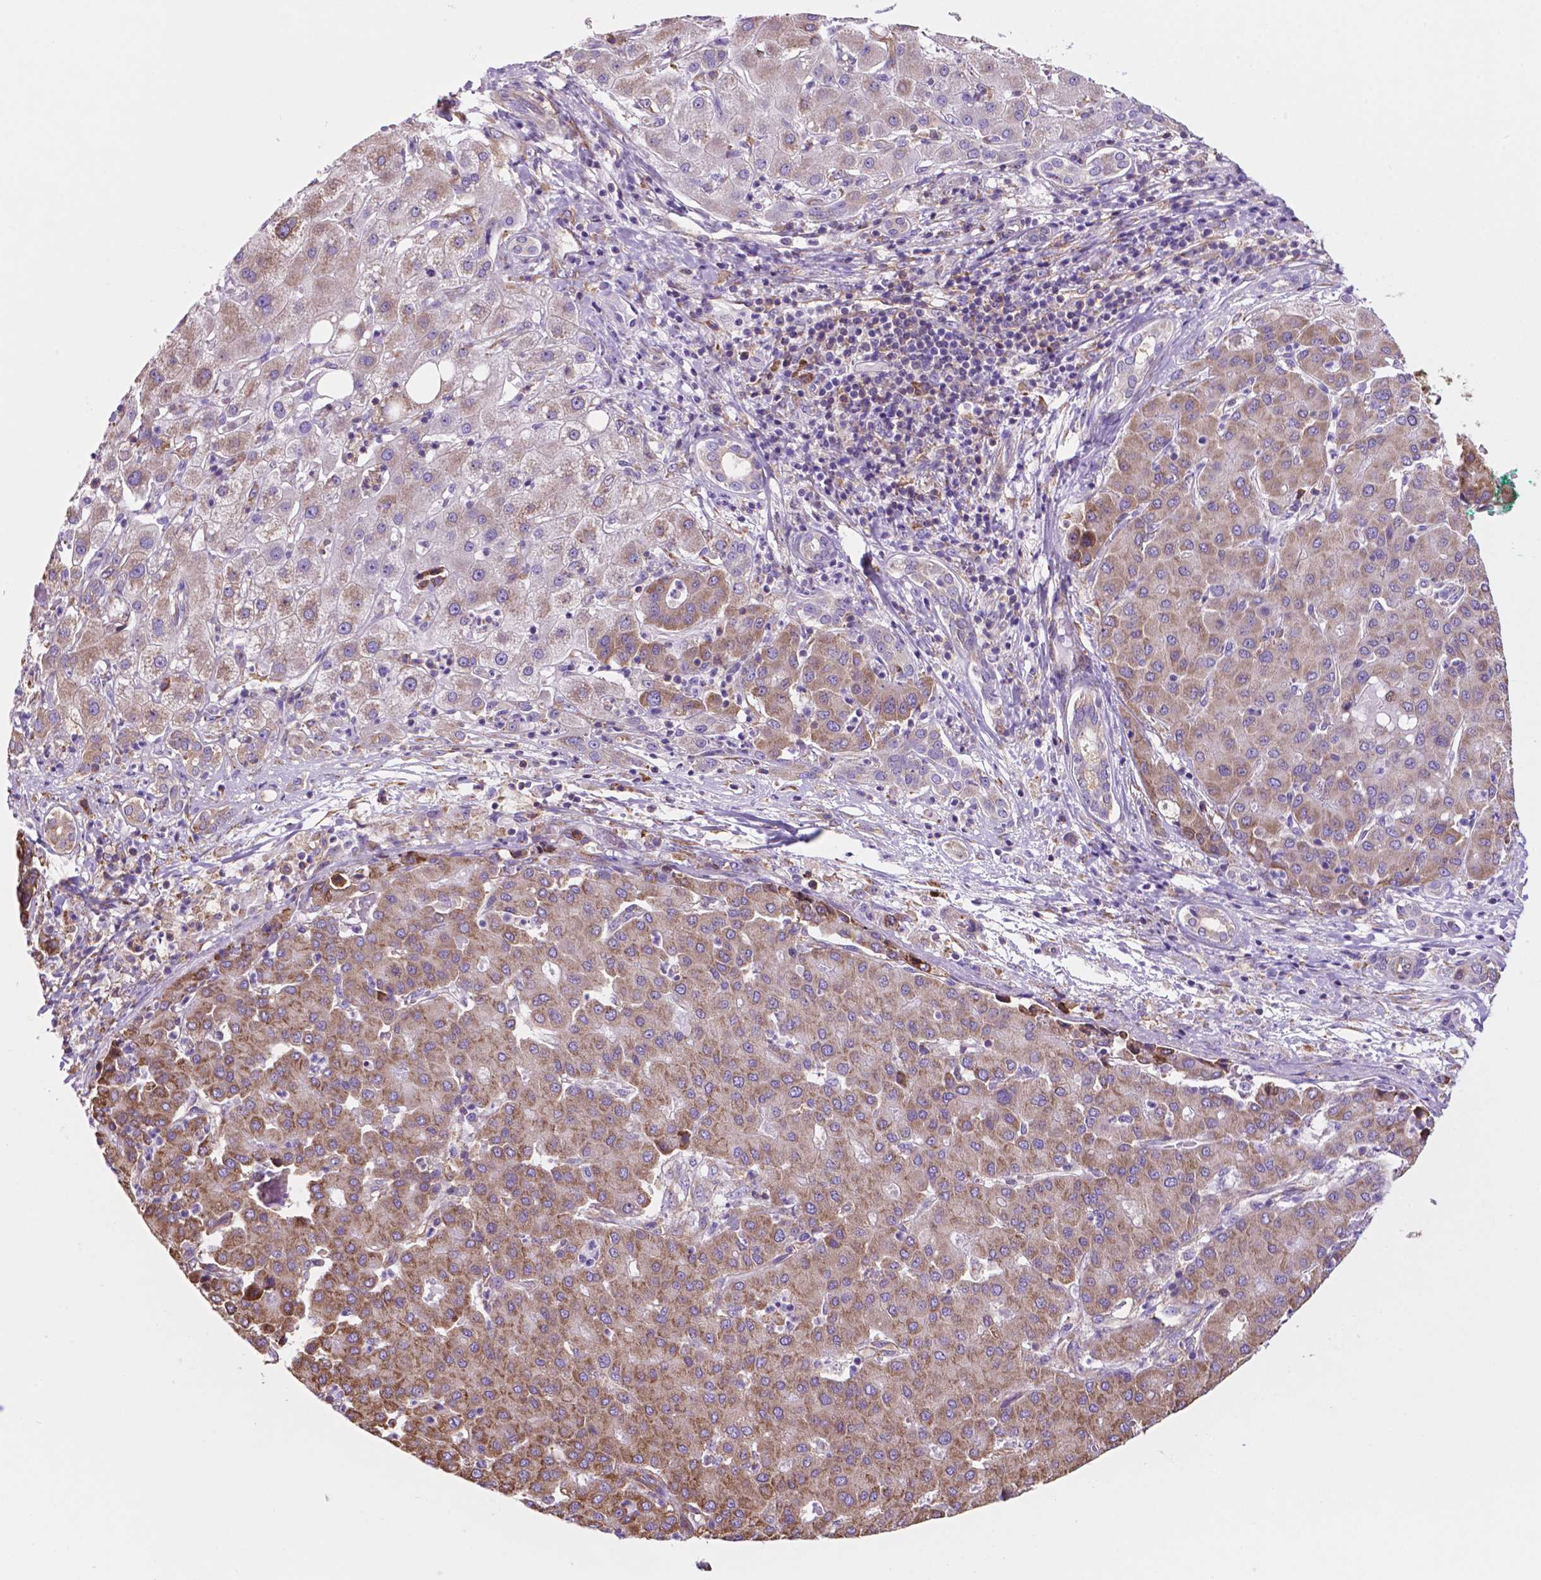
{"staining": {"intensity": "weak", "quantity": "25%-75%", "location": "cytoplasmic/membranous"}, "tissue": "liver cancer", "cell_type": "Tumor cells", "image_type": "cancer", "snomed": [{"axis": "morphology", "description": "Carcinoma, Hepatocellular, NOS"}, {"axis": "topography", "description": "Liver"}], "caption": "Human hepatocellular carcinoma (liver) stained for a protein (brown) reveals weak cytoplasmic/membranous positive expression in about 25%-75% of tumor cells.", "gene": "RPL29", "patient": {"sex": "male", "age": 65}}